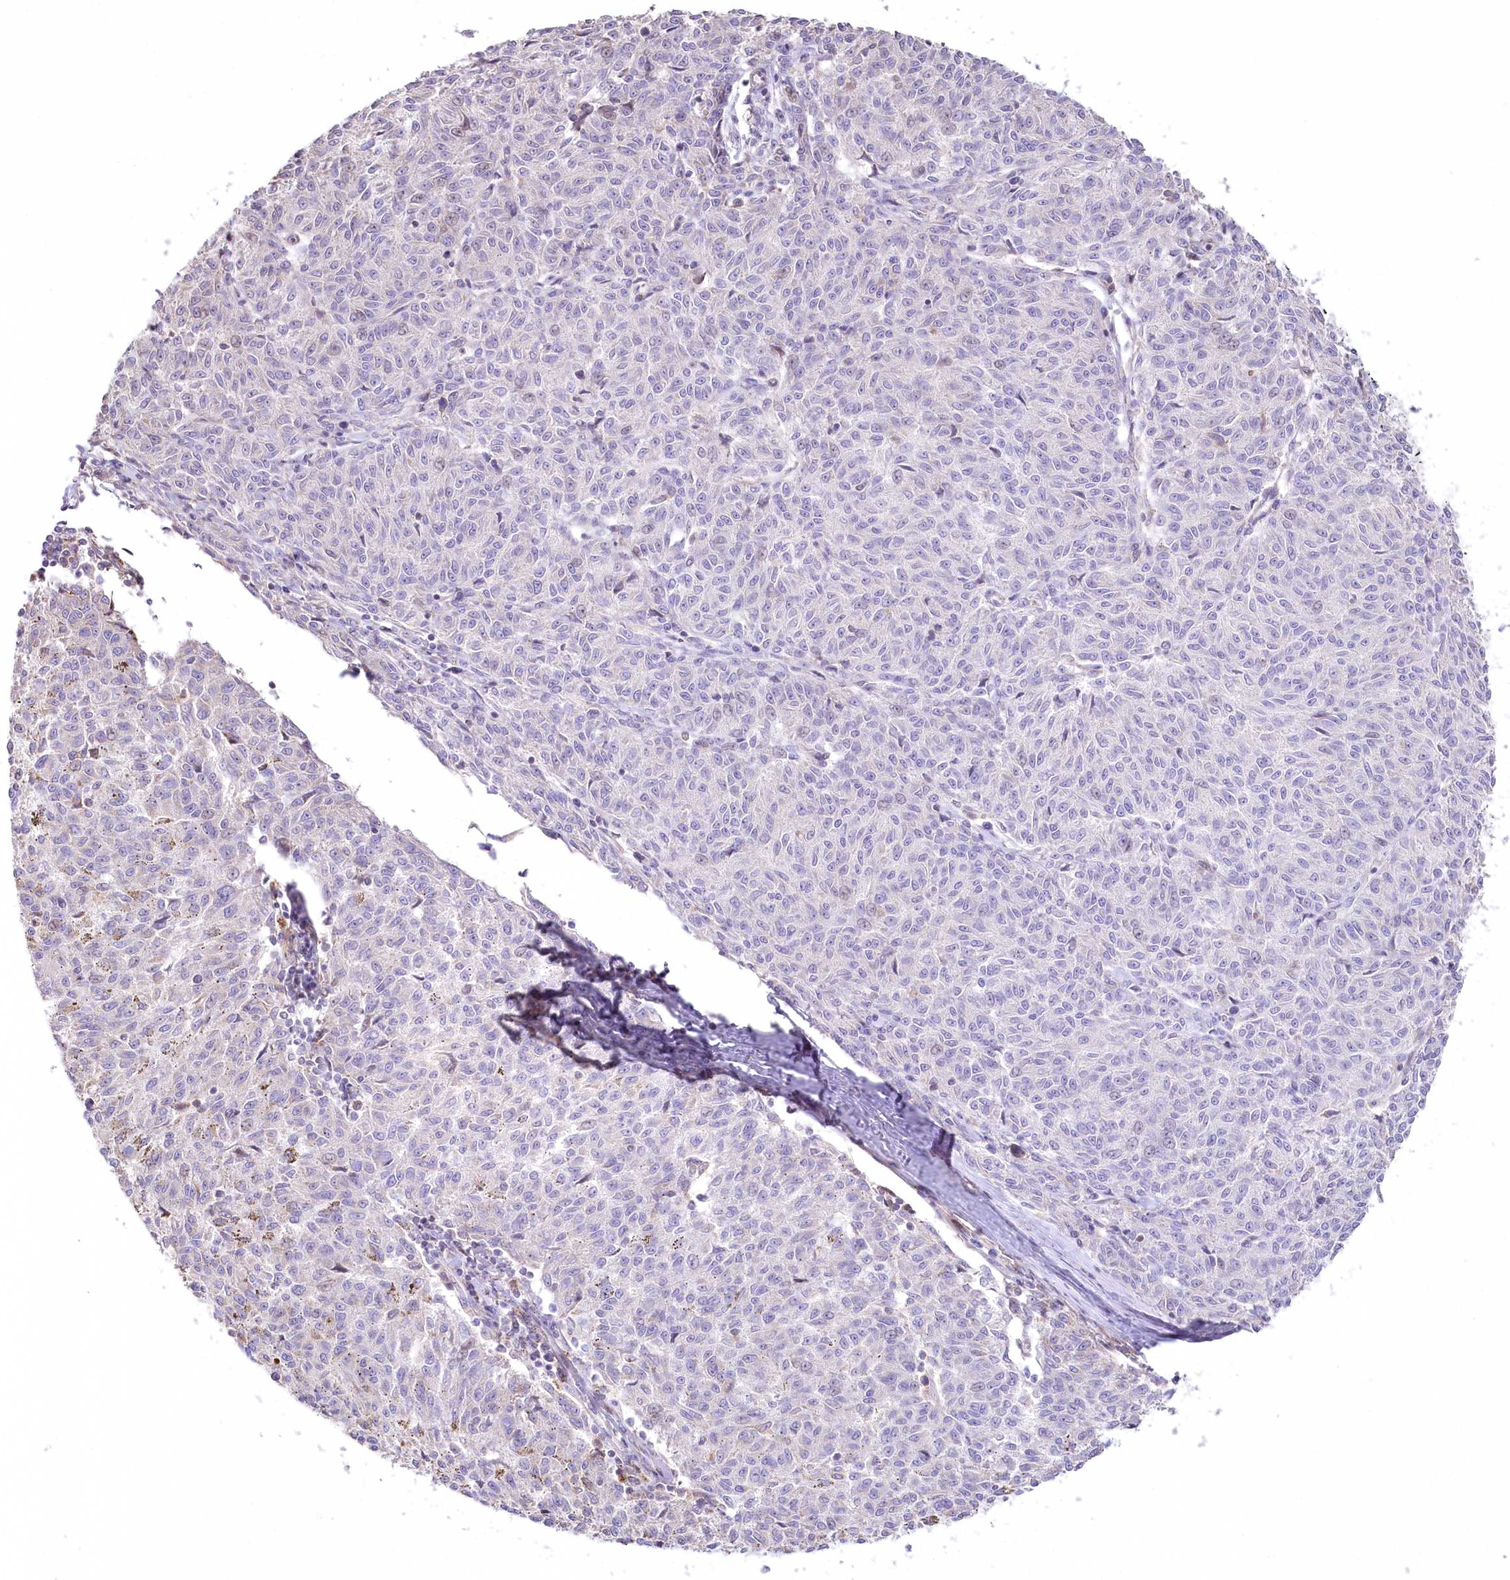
{"staining": {"intensity": "negative", "quantity": "none", "location": "none"}, "tissue": "melanoma", "cell_type": "Tumor cells", "image_type": "cancer", "snomed": [{"axis": "morphology", "description": "Malignant melanoma, NOS"}, {"axis": "topography", "description": "Skin"}], "caption": "The IHC image has no significant staining in tumor cells of melanoma tissue.", "gene": "SLC6A11", "patient": {"sex": "female", "age": 72}}